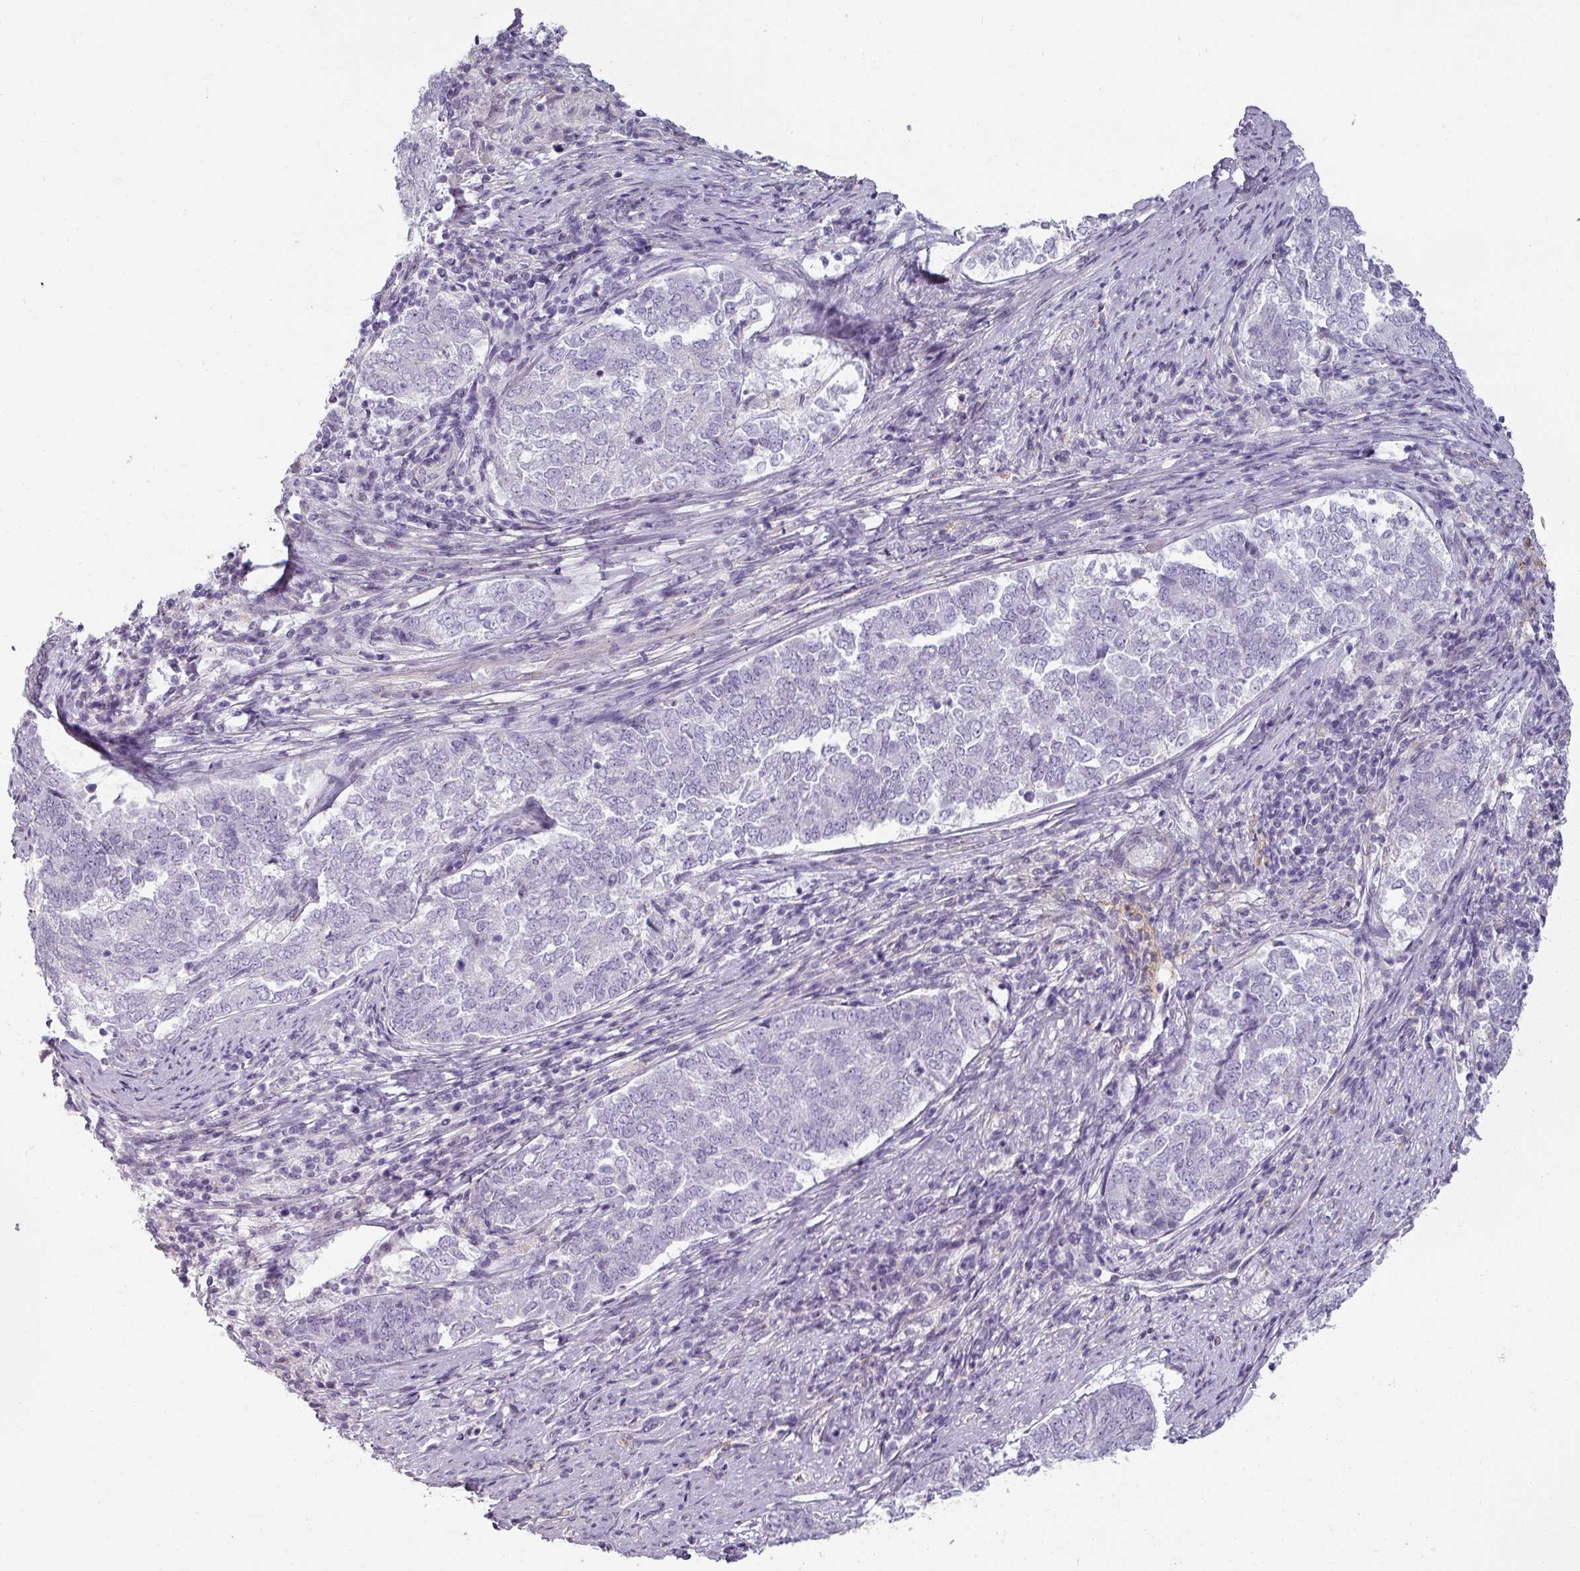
{"staining": {"intensity": "negative", "quantity": "none", "location": "none"}, "tissue": "endometrial cancer", "cell_type": "Tumor cells", "image_type": "cancer", "snomed": [{"axis": "morphology", "description": "Adenocarcinoma, NOS"}, {"axis": "topography", "description": "Endometrium"}], "caption": "Photomicrograph shows no protein staining in tumor cells of endometrial adenocarcinoma tissue. (DAB immunohistochemistry (IHC), high magnification).", "gene": "ASB1", "patient": {"sex": "female", "age": 80}}